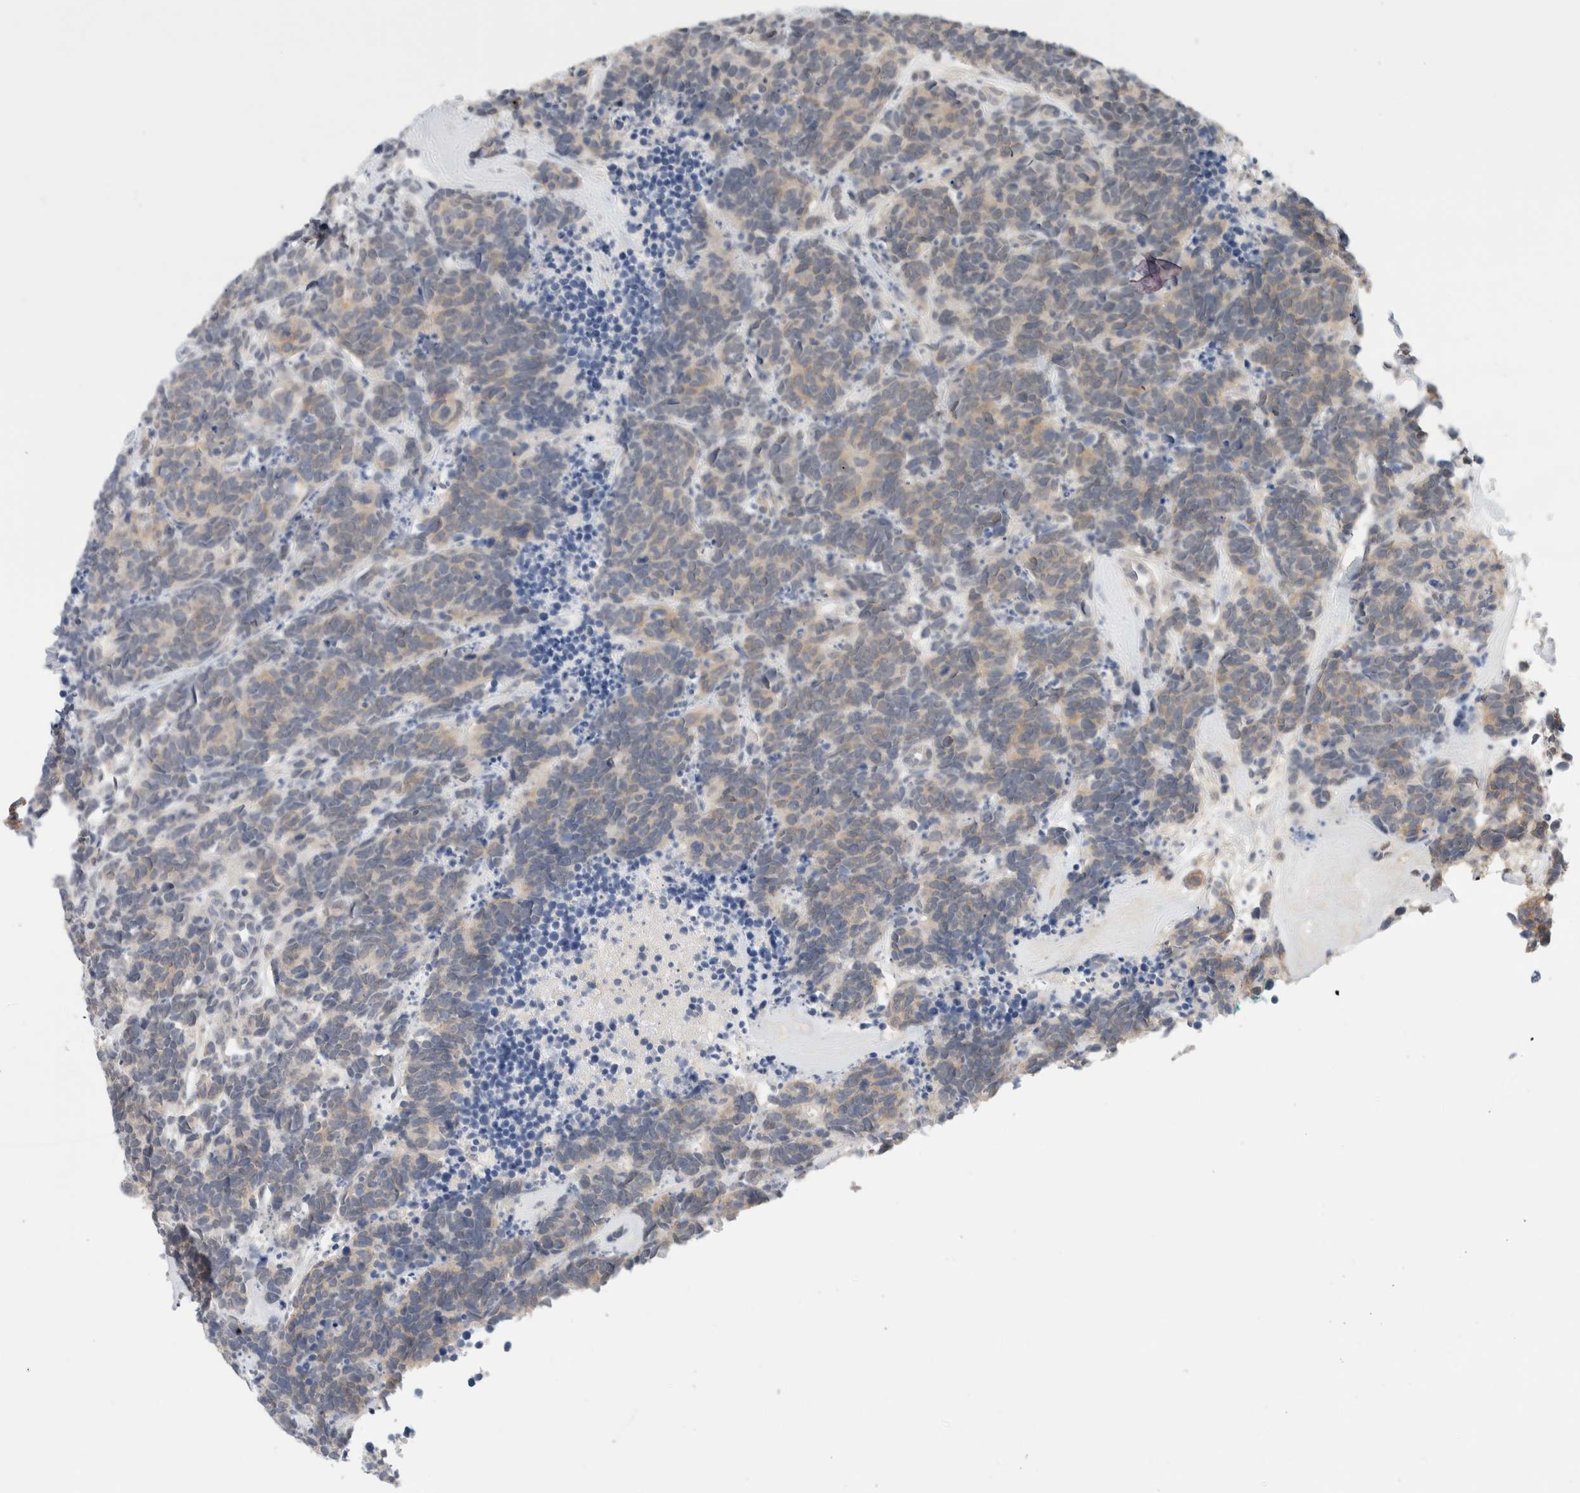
{"staining": {"intensity": "weak", "quantity": "25%-75%", "location": "cytoplasmic/membranous"}, "tissue": "carcinoid", "cell_type": "Tumor cells", "image_type": "cancer", "snomed": [{"axis": "morphology", "description": "Carcinoma, NOS"}, {"axis": "morphology", "description": "Carcinoid, malignant, NOS"}, {"axis": "topography", "description": "Urinary bladder"}], "caption": "Carcinoid tissue demonstrates weak cytoplasmic/membranous positivity in approximately 25%-75% of tumor cells", "gene": "HCN3", "patient": {"sex": "male", "age": 57}}